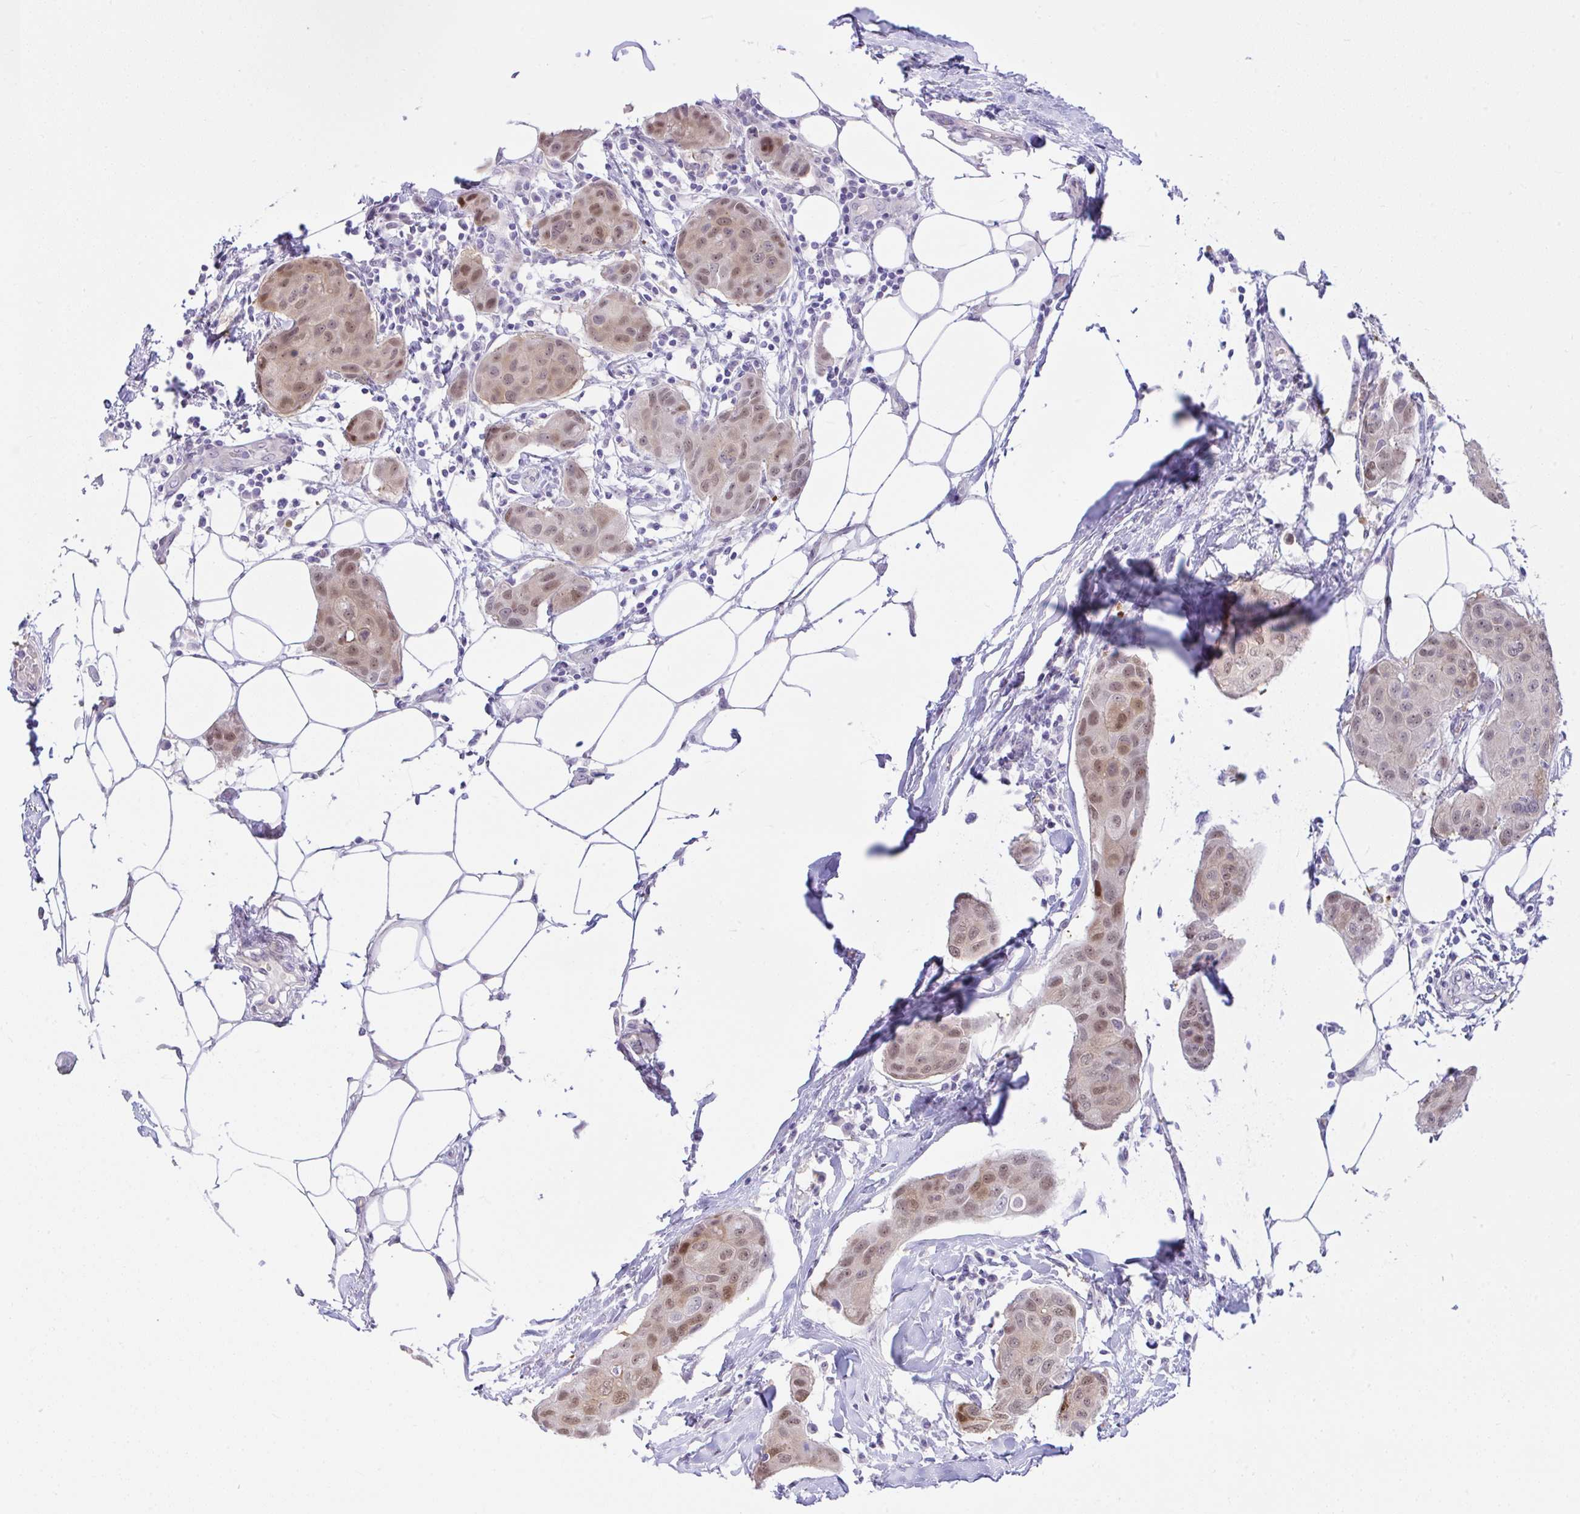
{"staining": {"intensity": "weak", "quantity": ">75%", "location": "nuclear"}, "tissue": "breast cancer", "cell_type": "Tumor cells", "image_type": "cancer", "snomed": [{"axis": "morphology", "description": "Duct carcinoma"}, {"axis": "topography", "description": "Breast"}, {"axis": "topography", "description": "Lymph node"}], "caption": "Human breast cancer stained with a protein marker demonstrates weak staining in tumor cells.", "gene": "ZNF485", "patient": {"sex": "female", "age": 80}}